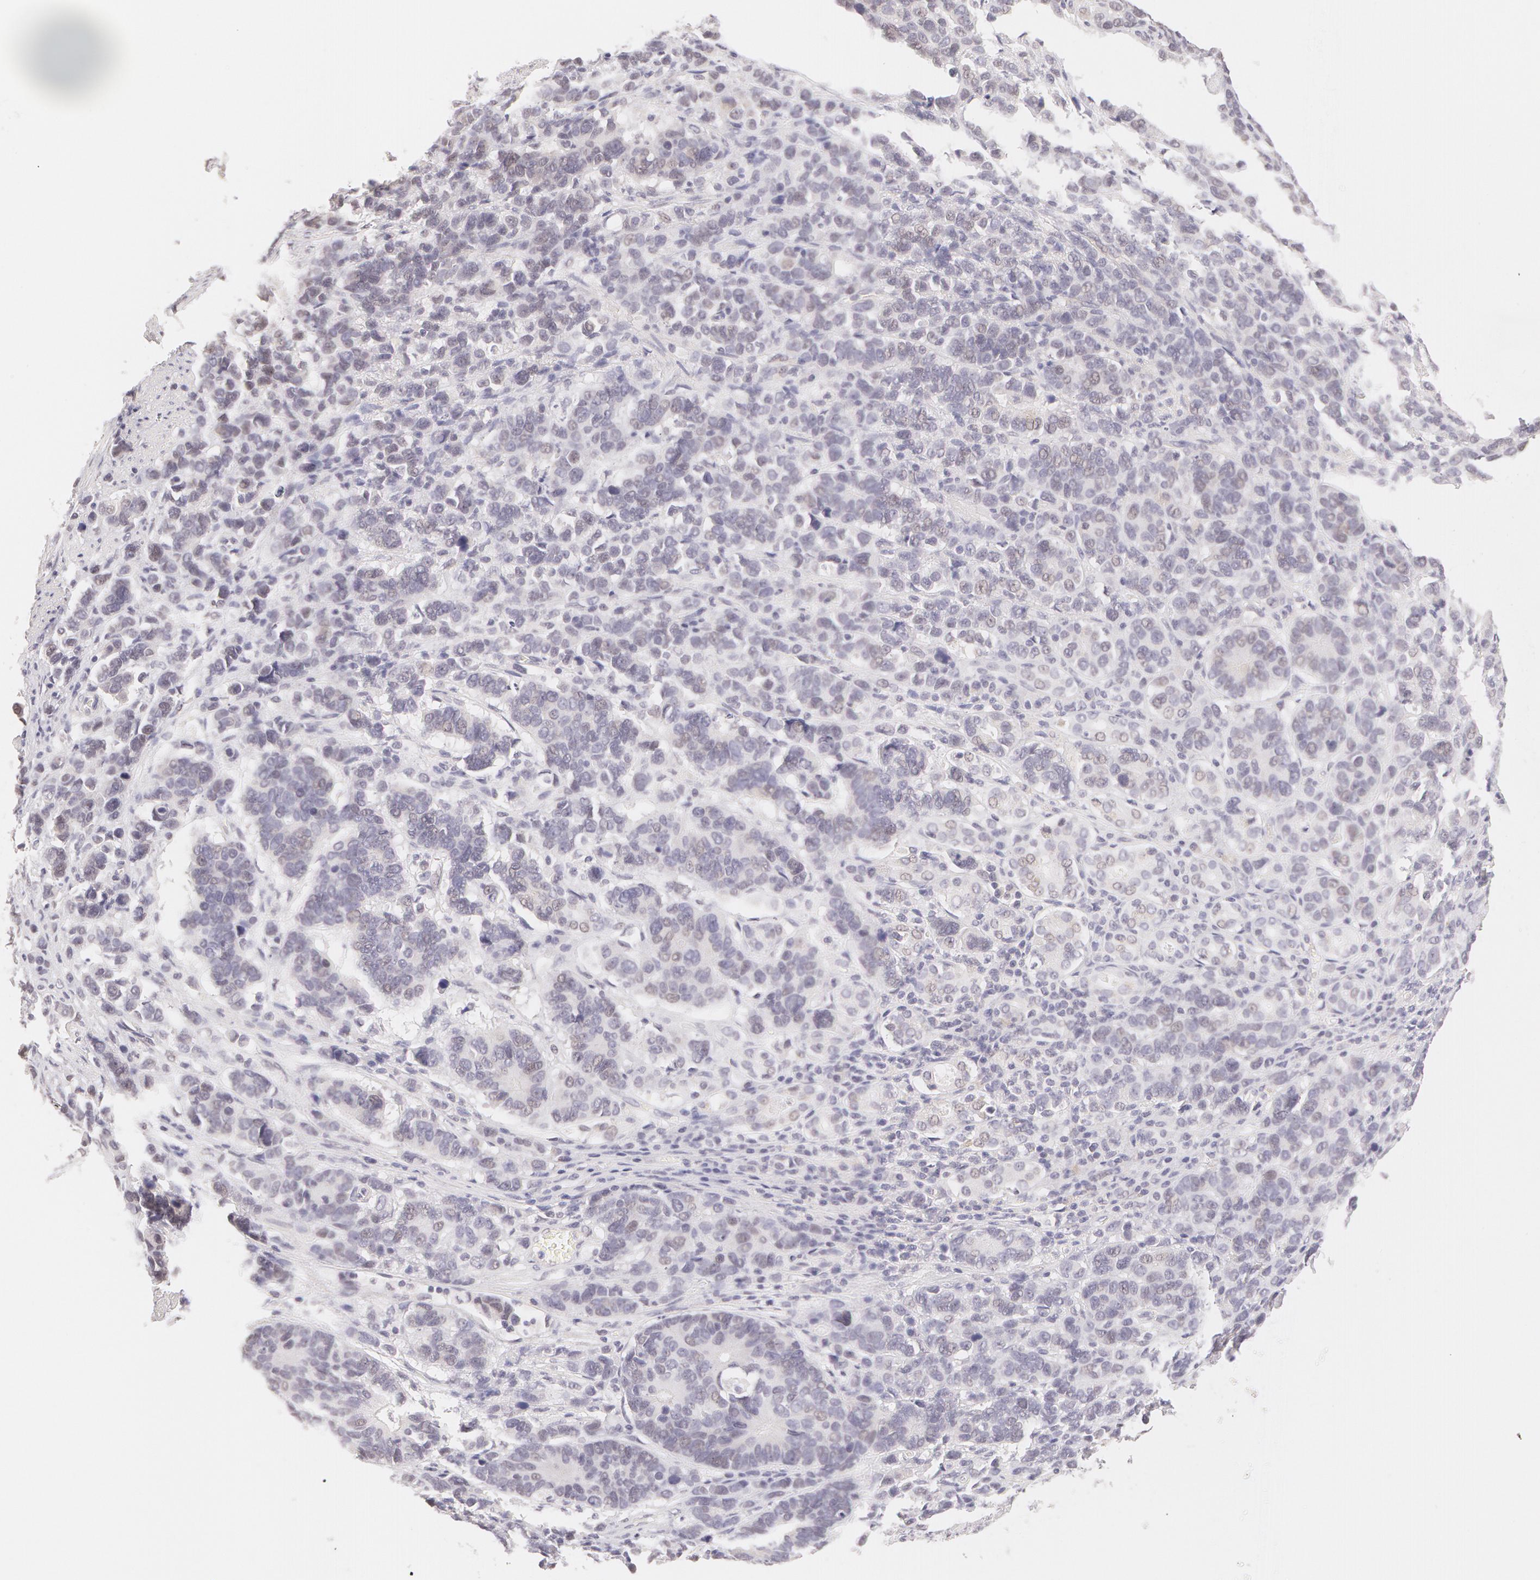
{"staining": {"intensity": "negative", "quantity": "none", "location": "none"}, "tissue": "stomach cancer", "cell_type": "Tumor cells", "image_type": "cancer", "snomed": [{"axis": "morphology", "description": "Adenocarcinoma, NOS"}, {"axis": "topography", "description": "Stomach, upper"}], "caption": "The immunohistochemistry micrograph has no significant expression in tumor cells of stomach cancer tissue. (Stains: DAB (3,3'-diaminobenzidine) immunohistochemistry with hematoxylin counter stain, Microscopy: brightfield microscopy at high magnification).", "gene": "ZNF597", "patient": {"sex": "male", "age": 71}}